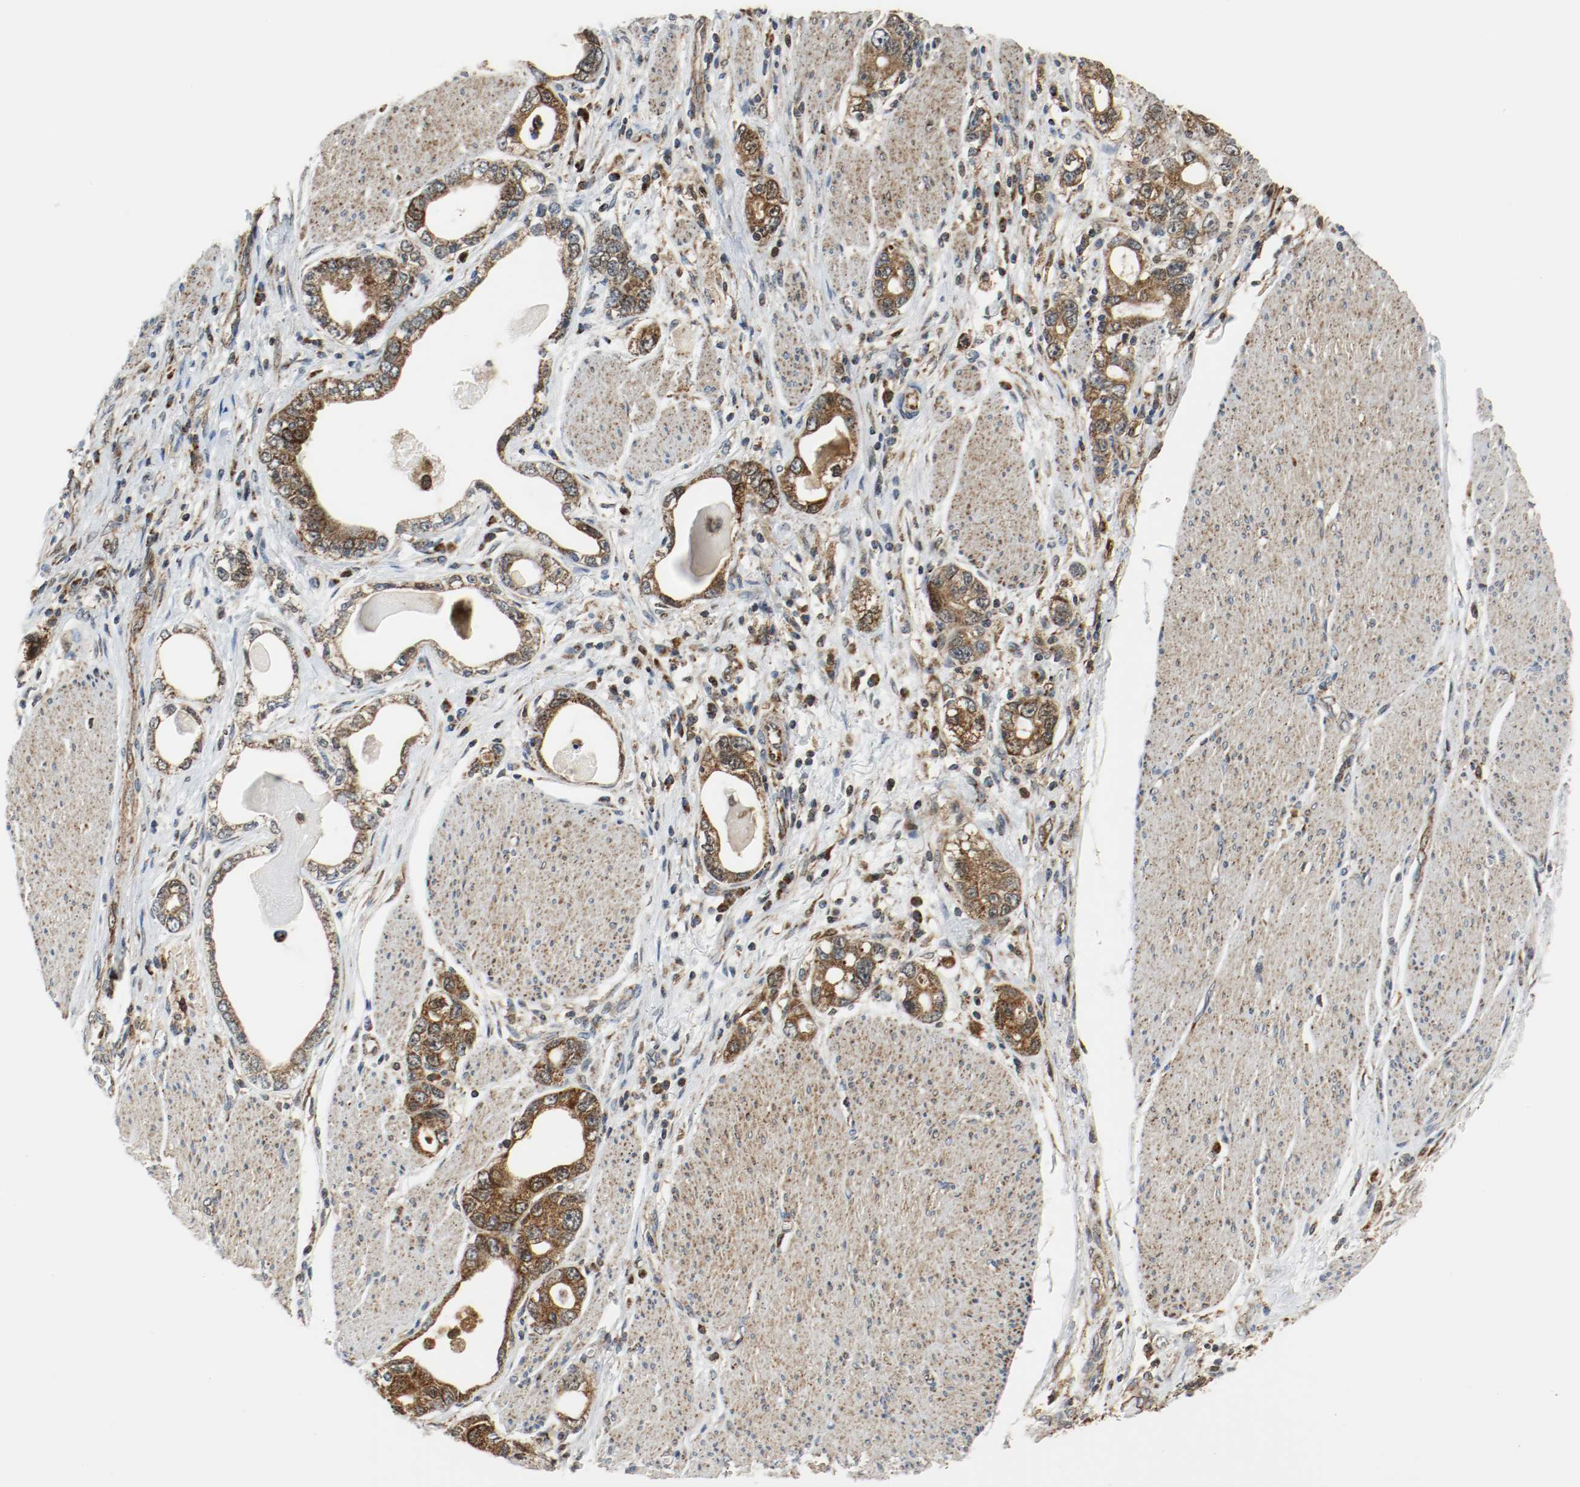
{"staining": {"intensity": "strong", "quantity": ">75%", "location": "cytoplasmic/membranous"}, "tissue": "stomach cancer", "cell_type": "Tumor cells", "image_type": "cancer", "snomed": [{"axis": "morphology", "description": "Adenocarcinoma, NOS"}, {"axis": "topography", "description": "Stomach, lower"}], "caption": "This histopathology image shows IHC staining of stomach adenocarcinoma, with high strong cytoplasmic/membranous expression in about >75% of tumor cells.", "gene": "TXNRD1", "patient": {"sex": "female", "age": 93}}